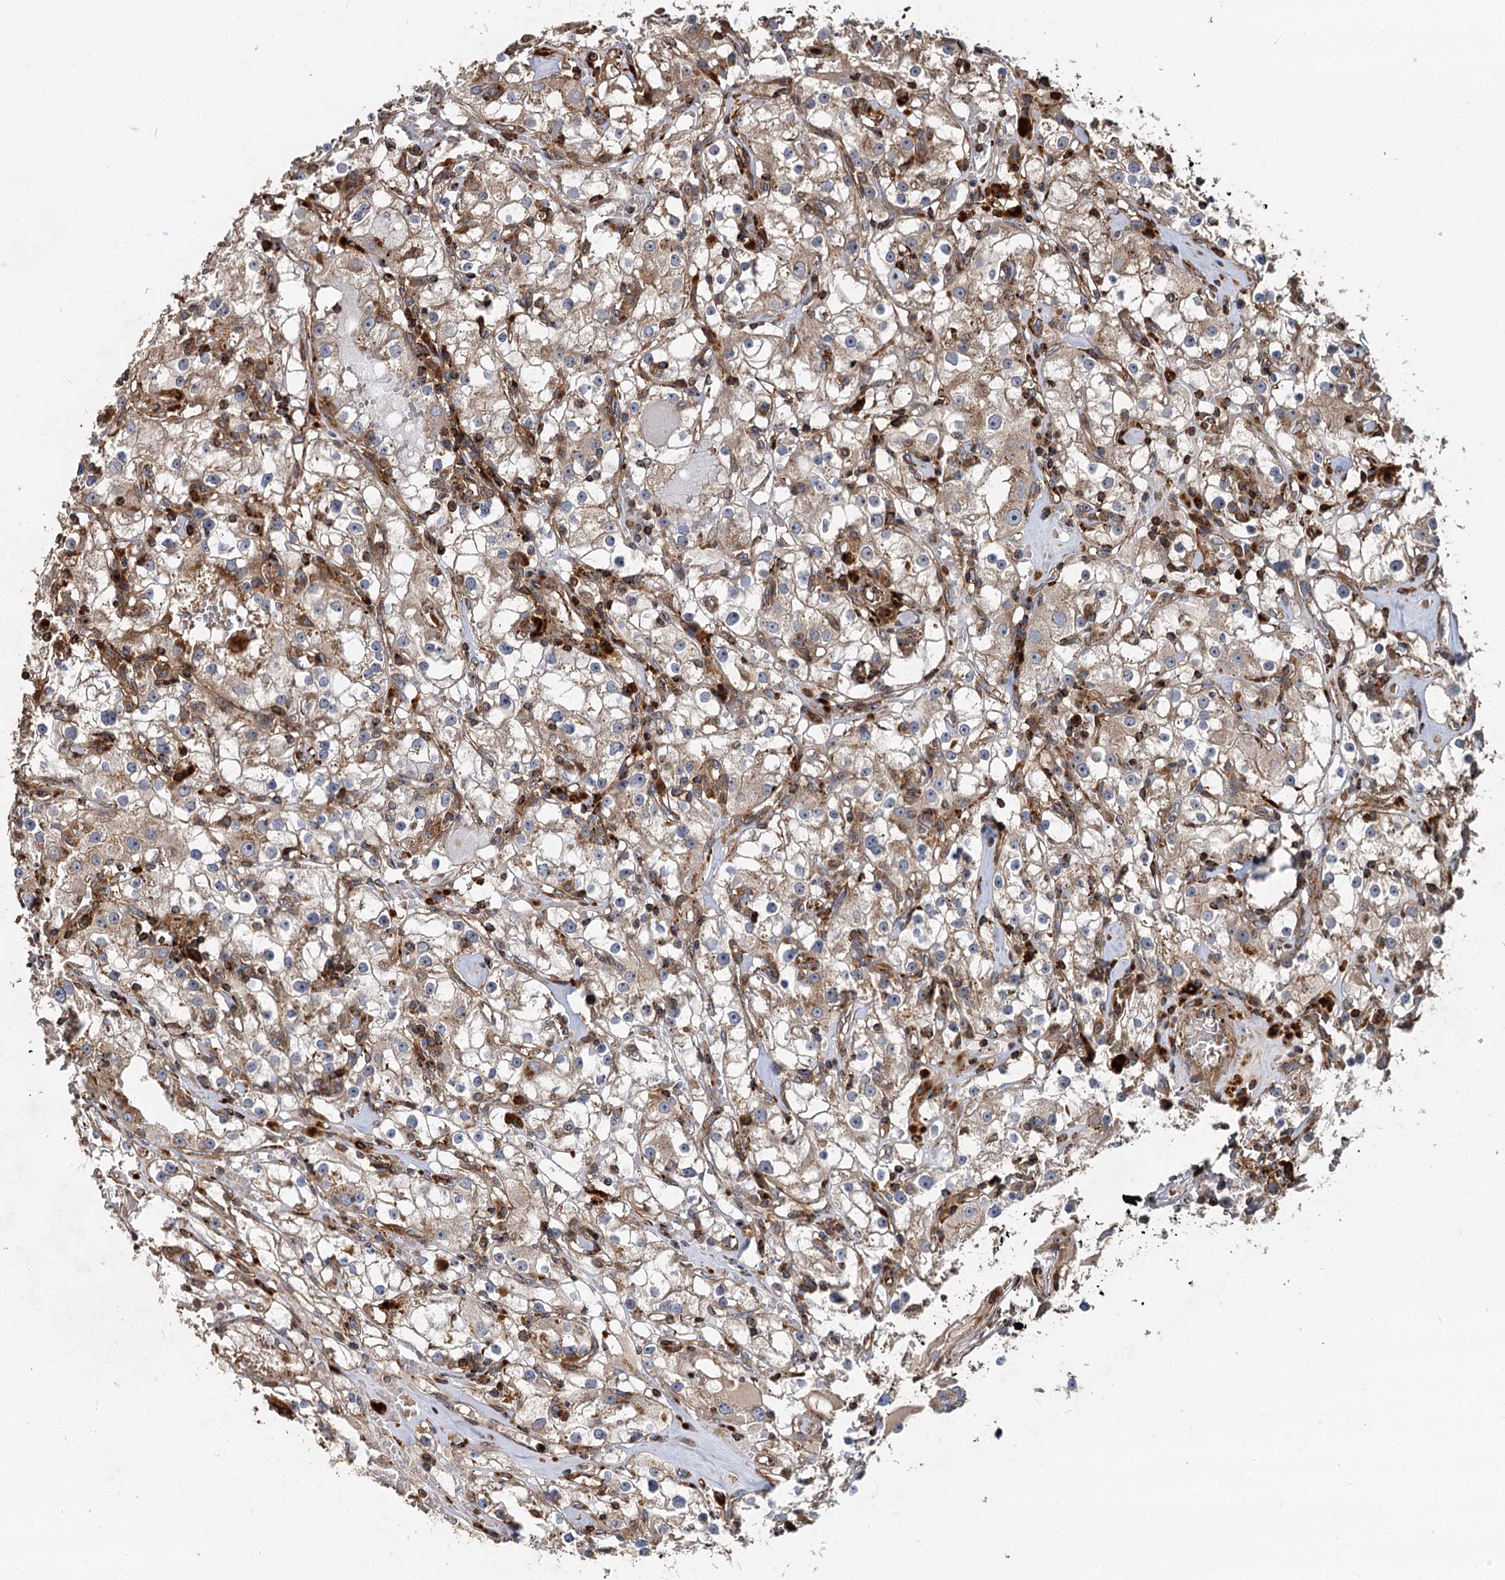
{"staining": {"intensity": "weak", "quantity": ">75%", "location": "cytoplasmic/membranous"}, "tissue": "renal cancer", "cell_type": "Tumor cells", "image_type": "cancer", "snomed": [{"axis": "morphology", "description": "Adenocarcinoma, NOS"}, {"axis": "topography", "description": "Kidney"}], "caption": "Renal cancer stained with a brown dye shows weak cytoplasmic/membranous positive positivity in about >75% of tumor cells.", "gene": "WDR73", "patient": {"sex": "male", "age": 56}}